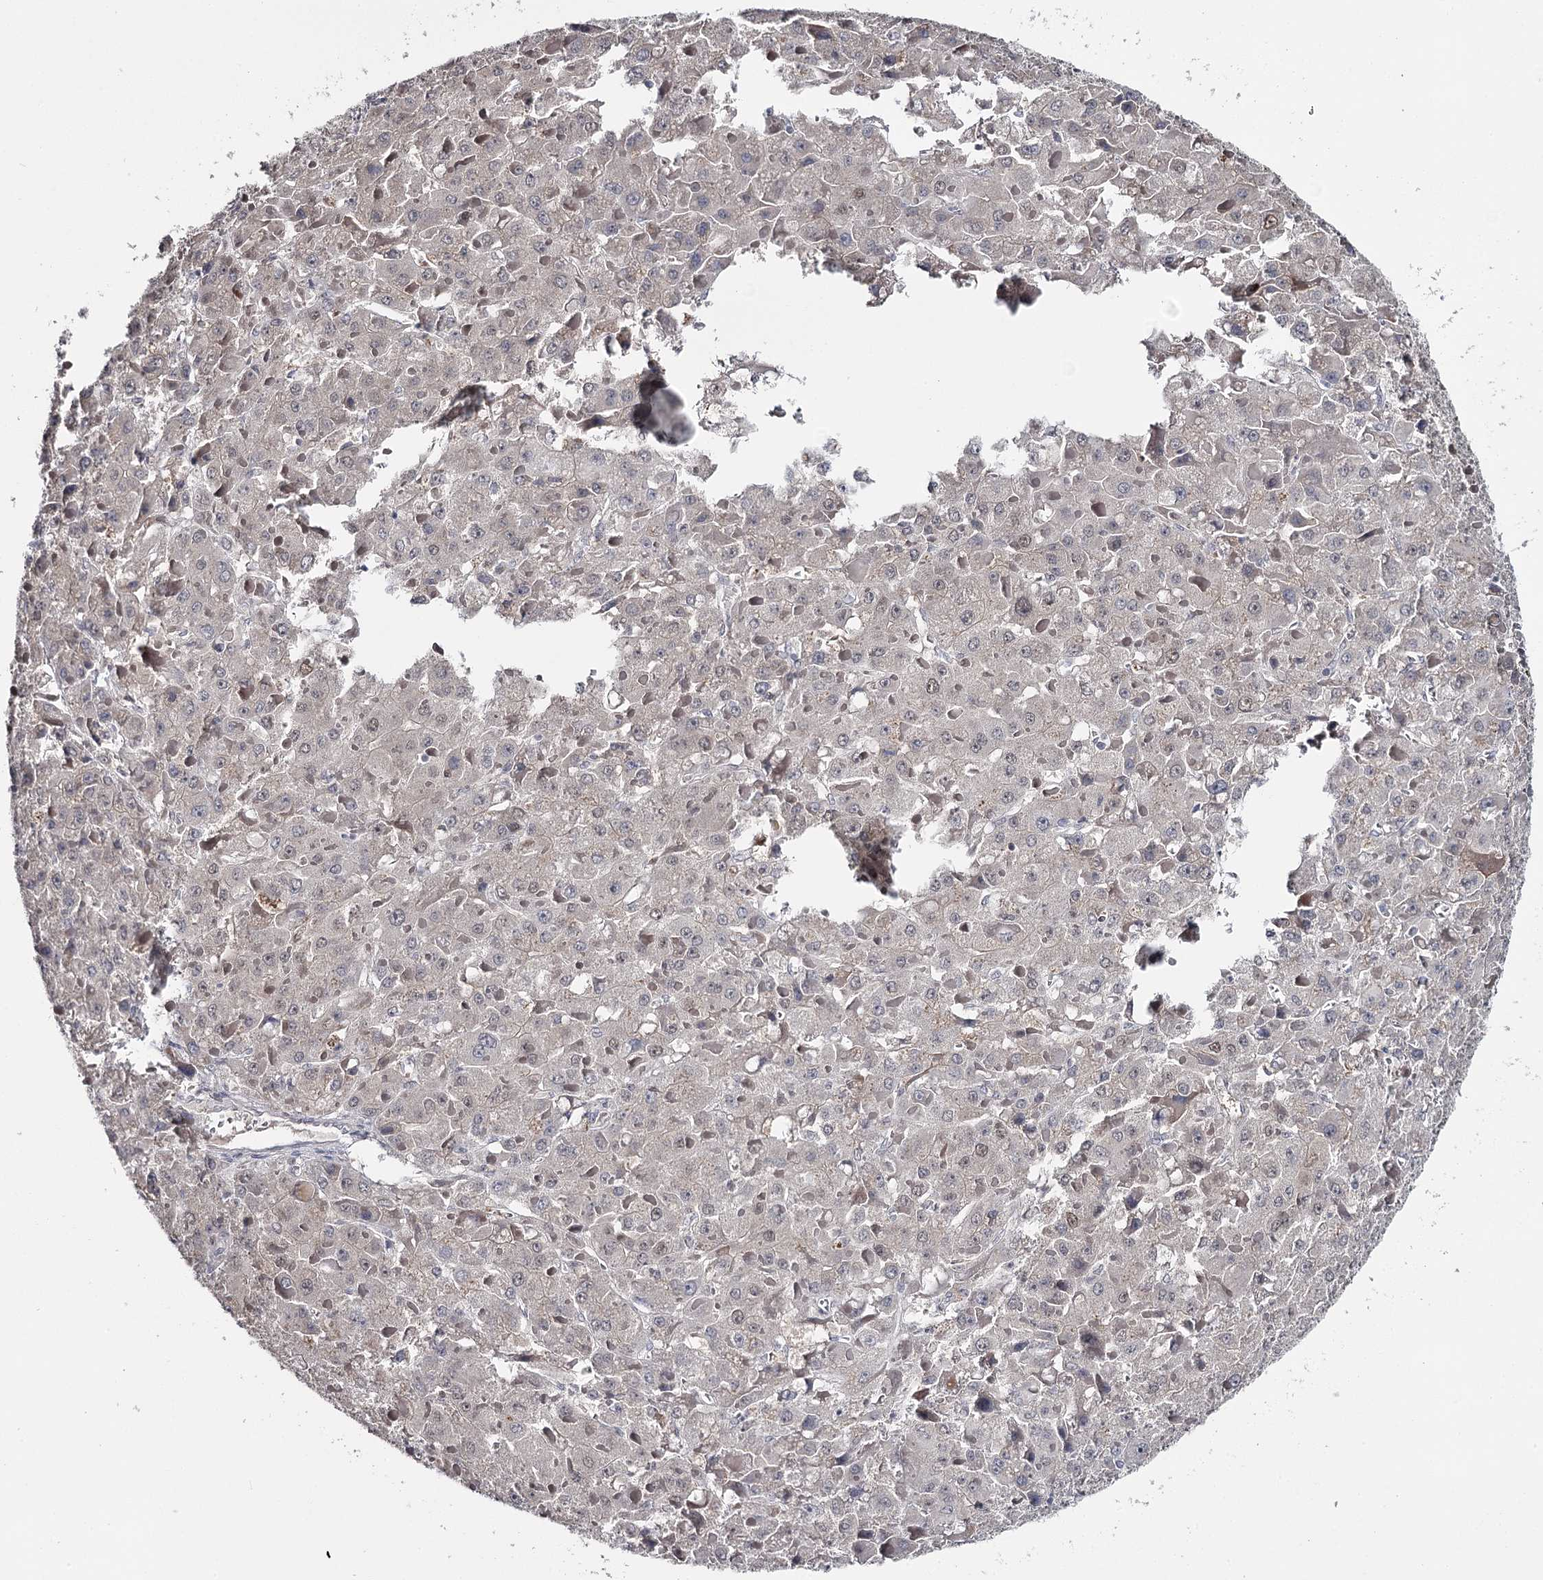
{"staining": {"intensity": "negative", "quantity": "none", "location": "none"}, "tissue": "liver cancer", "cell_type": "Tumor cells", "image_type": "cancer", "snomed": [{"axis": "morphology", "description": "Carcinoma, Hepatocellular, NOS"}, {"axis": "topography", "description": "Liver"}], "caption": "There is no significant expression in tumor cells of hepatocellular carcinoma (liver).", "gene": "GTSF1", "patient": {"sex": "female", "age": 73}}